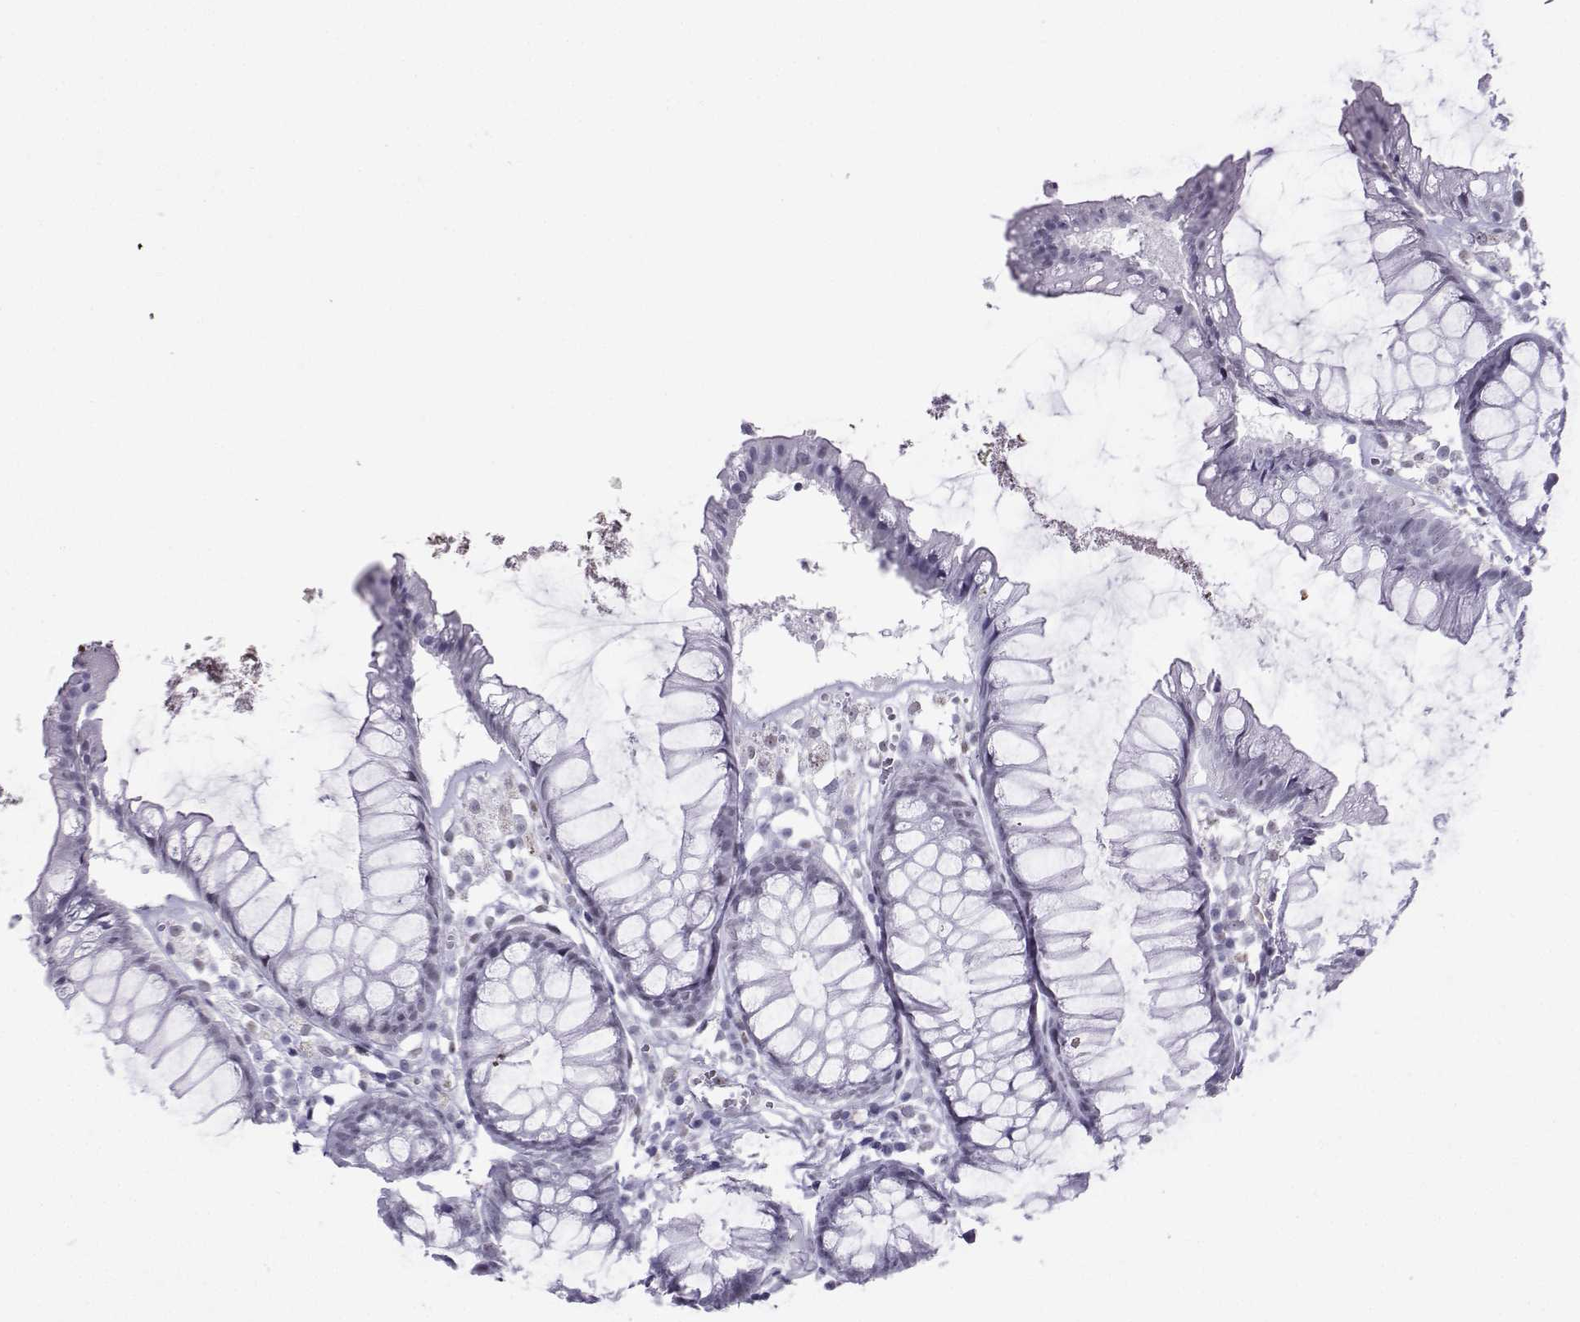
{"staining": {"intensity": "negative", "quantity": "none", "location": "none"}, "tissue": "colon", "cell_type": "Endothelial cells", "image_type": "normal", "snomed": [{"axis": "morphology", "description": "Normal tissue, NOS"}, {"axis": "morphology", "description": "Adenocarcinoma, NOS"}, {"axis": "topography", "description": "Colon"}], "caption": "Image shows no protein staining in endothelial cells of normal colon.", "gene": "LORICRIN", "patient": {"sex": "male", "age": 65}}